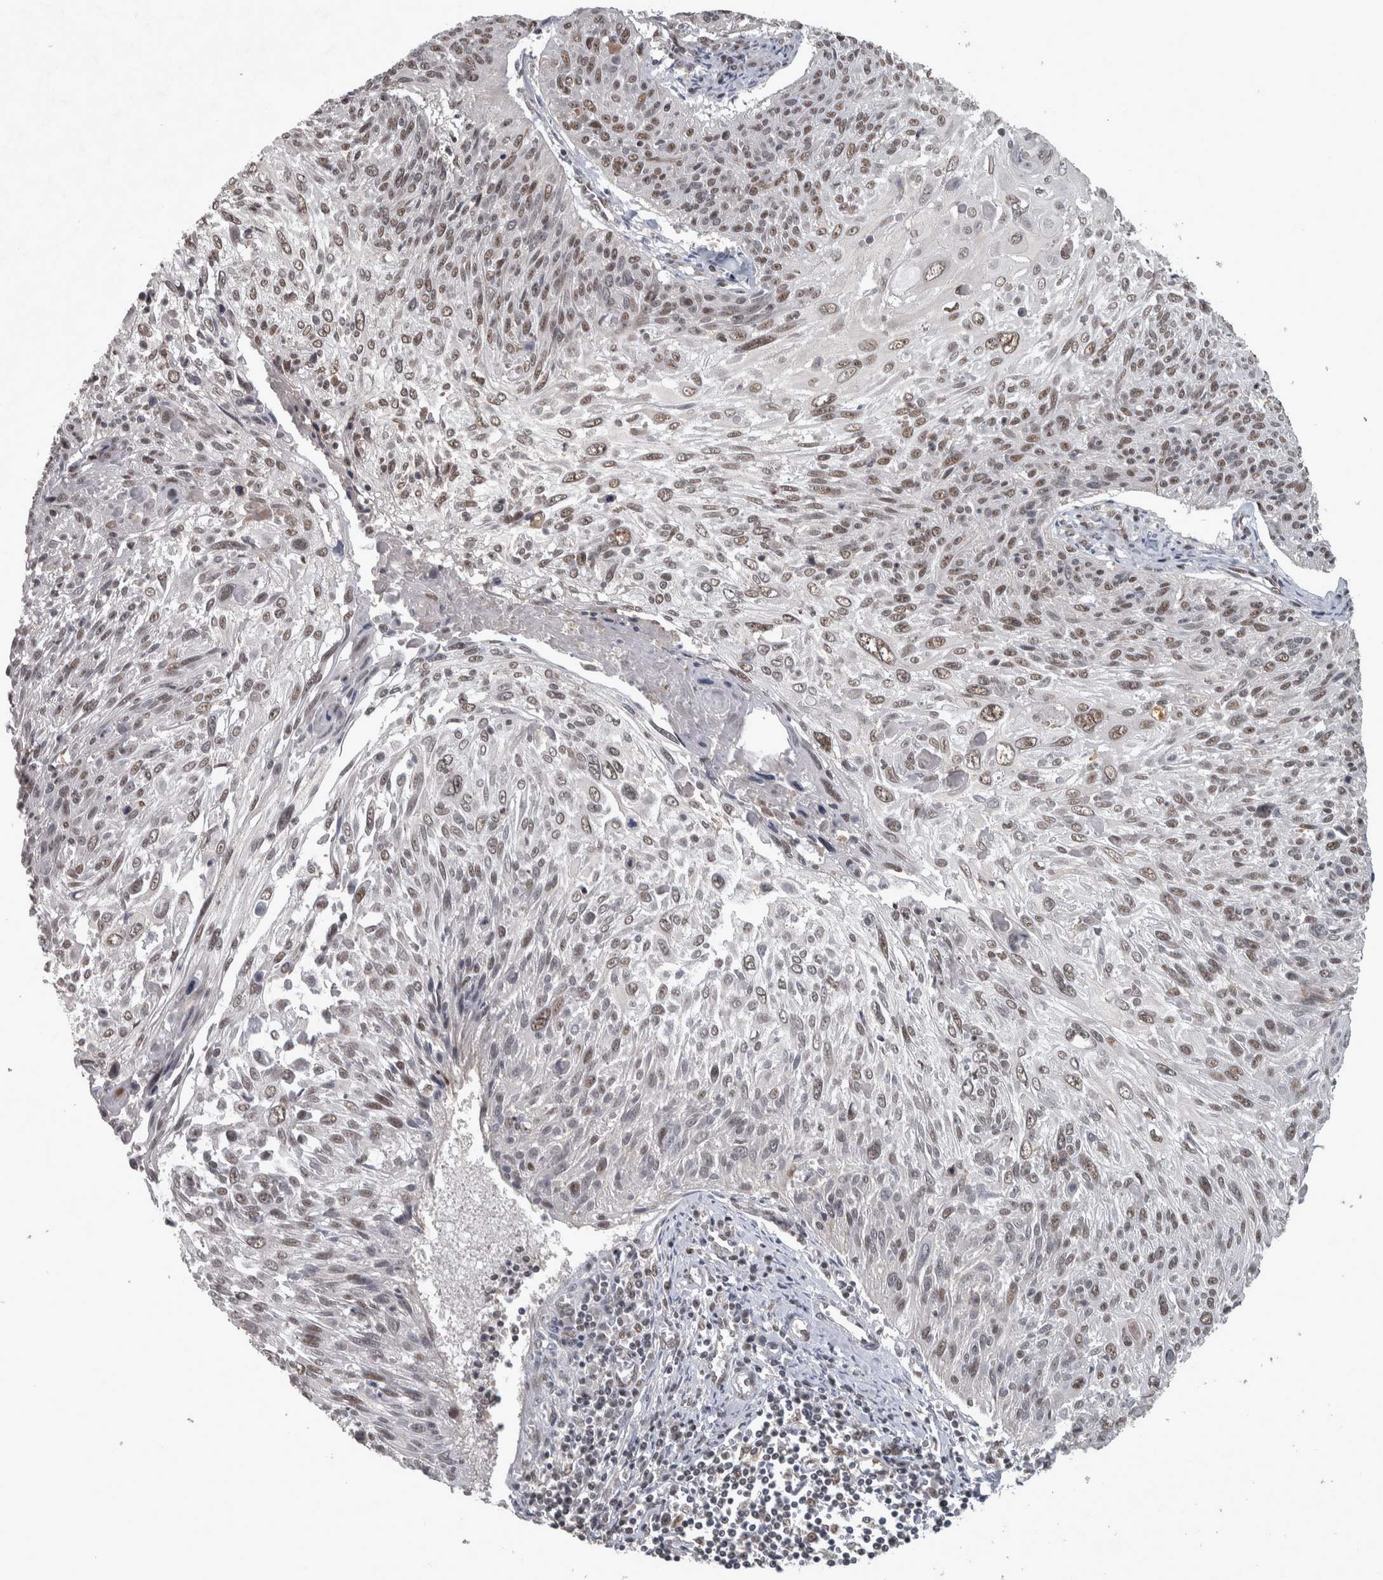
{"staining": {"intensity": "moderate", "quantity": ">75%", "location": "nuclear"}, "tissue": "cervical cancer", "cell_type": "Tumor cells", "image_type": "cancer", "snomed": [{"axis": "morphology", "description": "Squamous cell carcinoma, NOS"}, {"axis": "topography", "description": "Cervix"}], "caption": "Protein expression by immunohistochemistry (IHC) displays moderate nuclear expression in approximately >75% of tumor cells in cervical cancer. The staining is performed using DAB brown chromogen to label protein expression. The nuclei are counter-stained blue using hematoxylin.", "gene": "DDX42", "patient": {"sex": "female", "age": 51}}